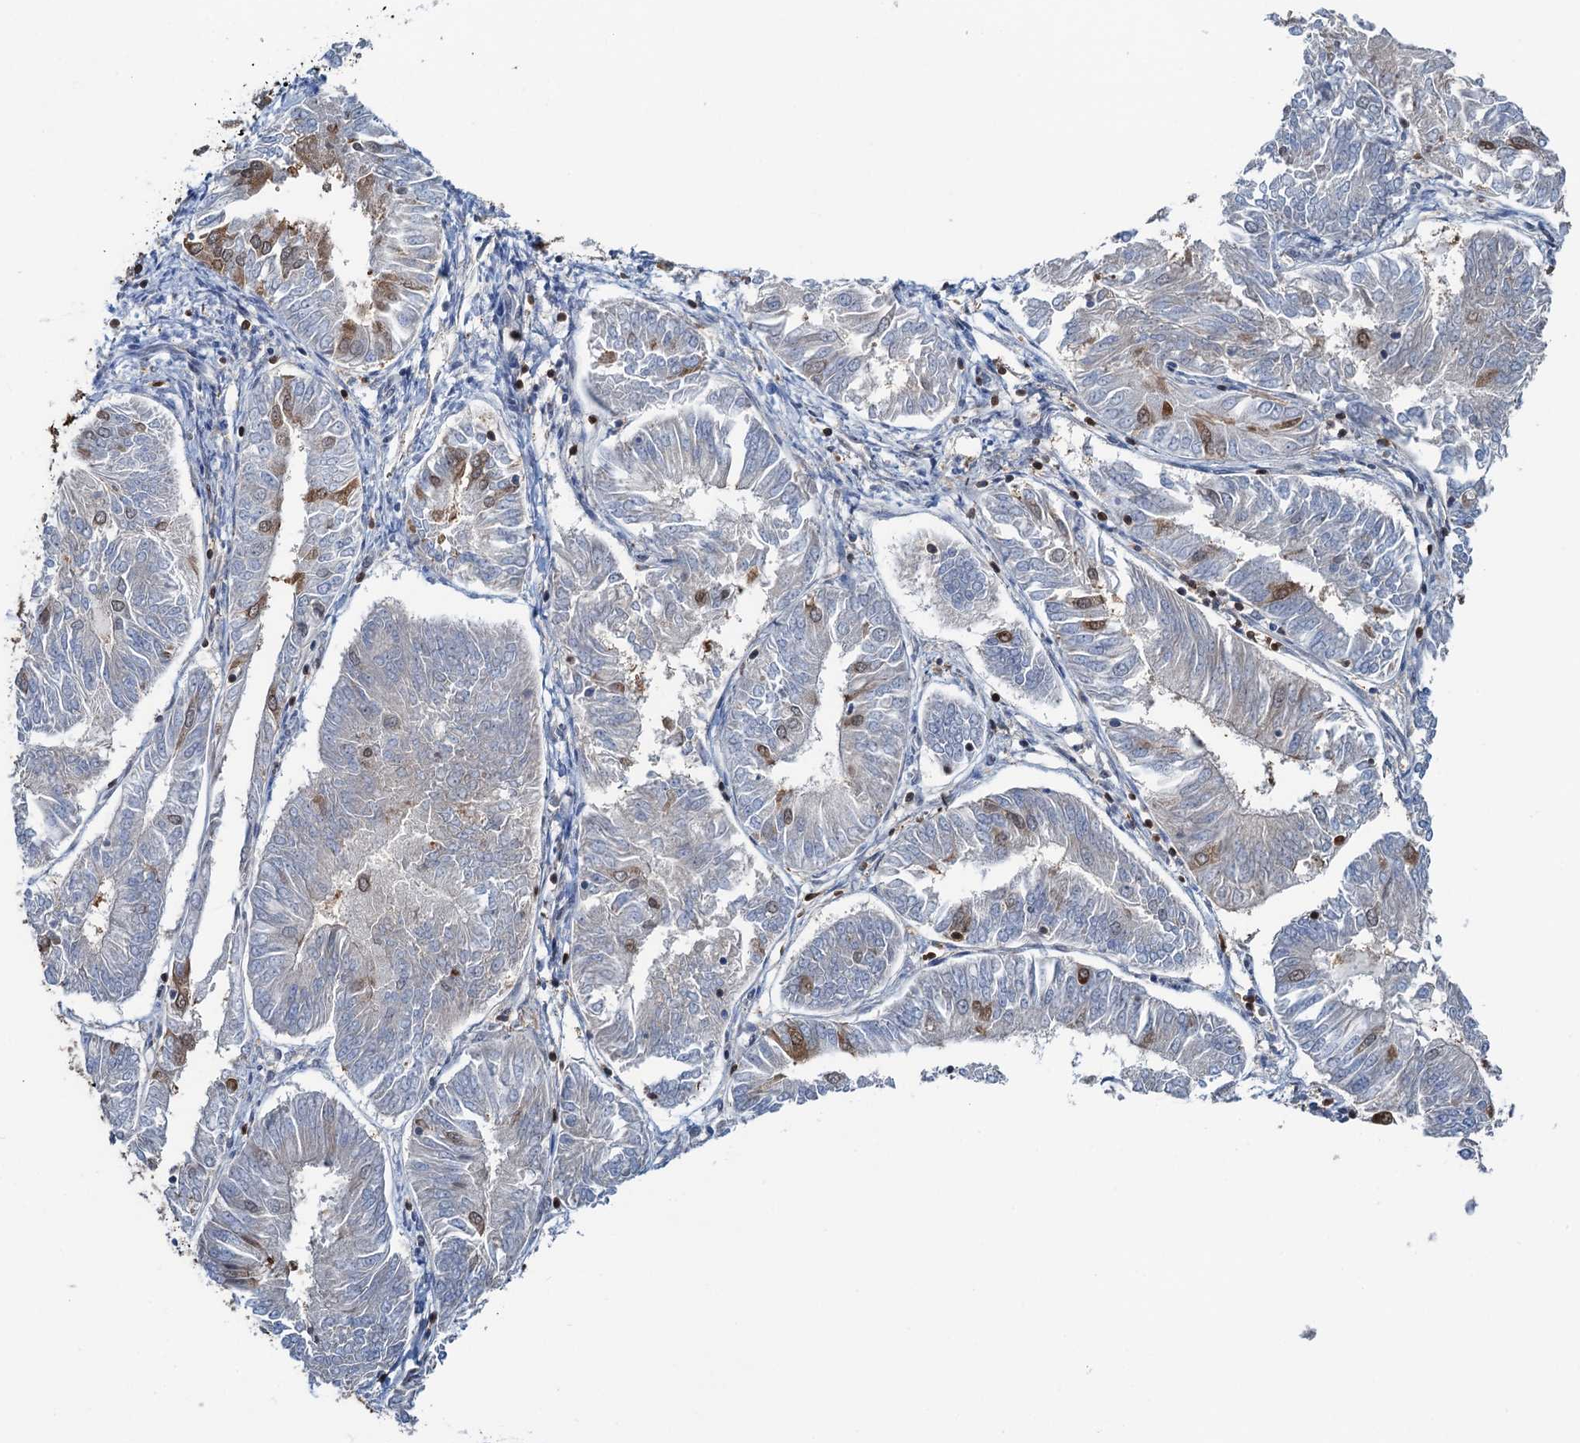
{"staining": {"intensity": "negative", "quantity": "none", "location": "none"}, "tissue": "endometrial cancer", "cell_type": "Tumor cells", "image_type": "cancer", "snomed": [{"axis": "morphology", "description": "Adenocarcinoma, NOS"}, {"axis": "topography", "description": "Endometrium"}], "caption": "Histopathology image shows no protein staining in tumor cells of endometrial adenocarcinoma tissue.", "gene": "ZNF609", "patient": {"sex": "female", "age": 58}}